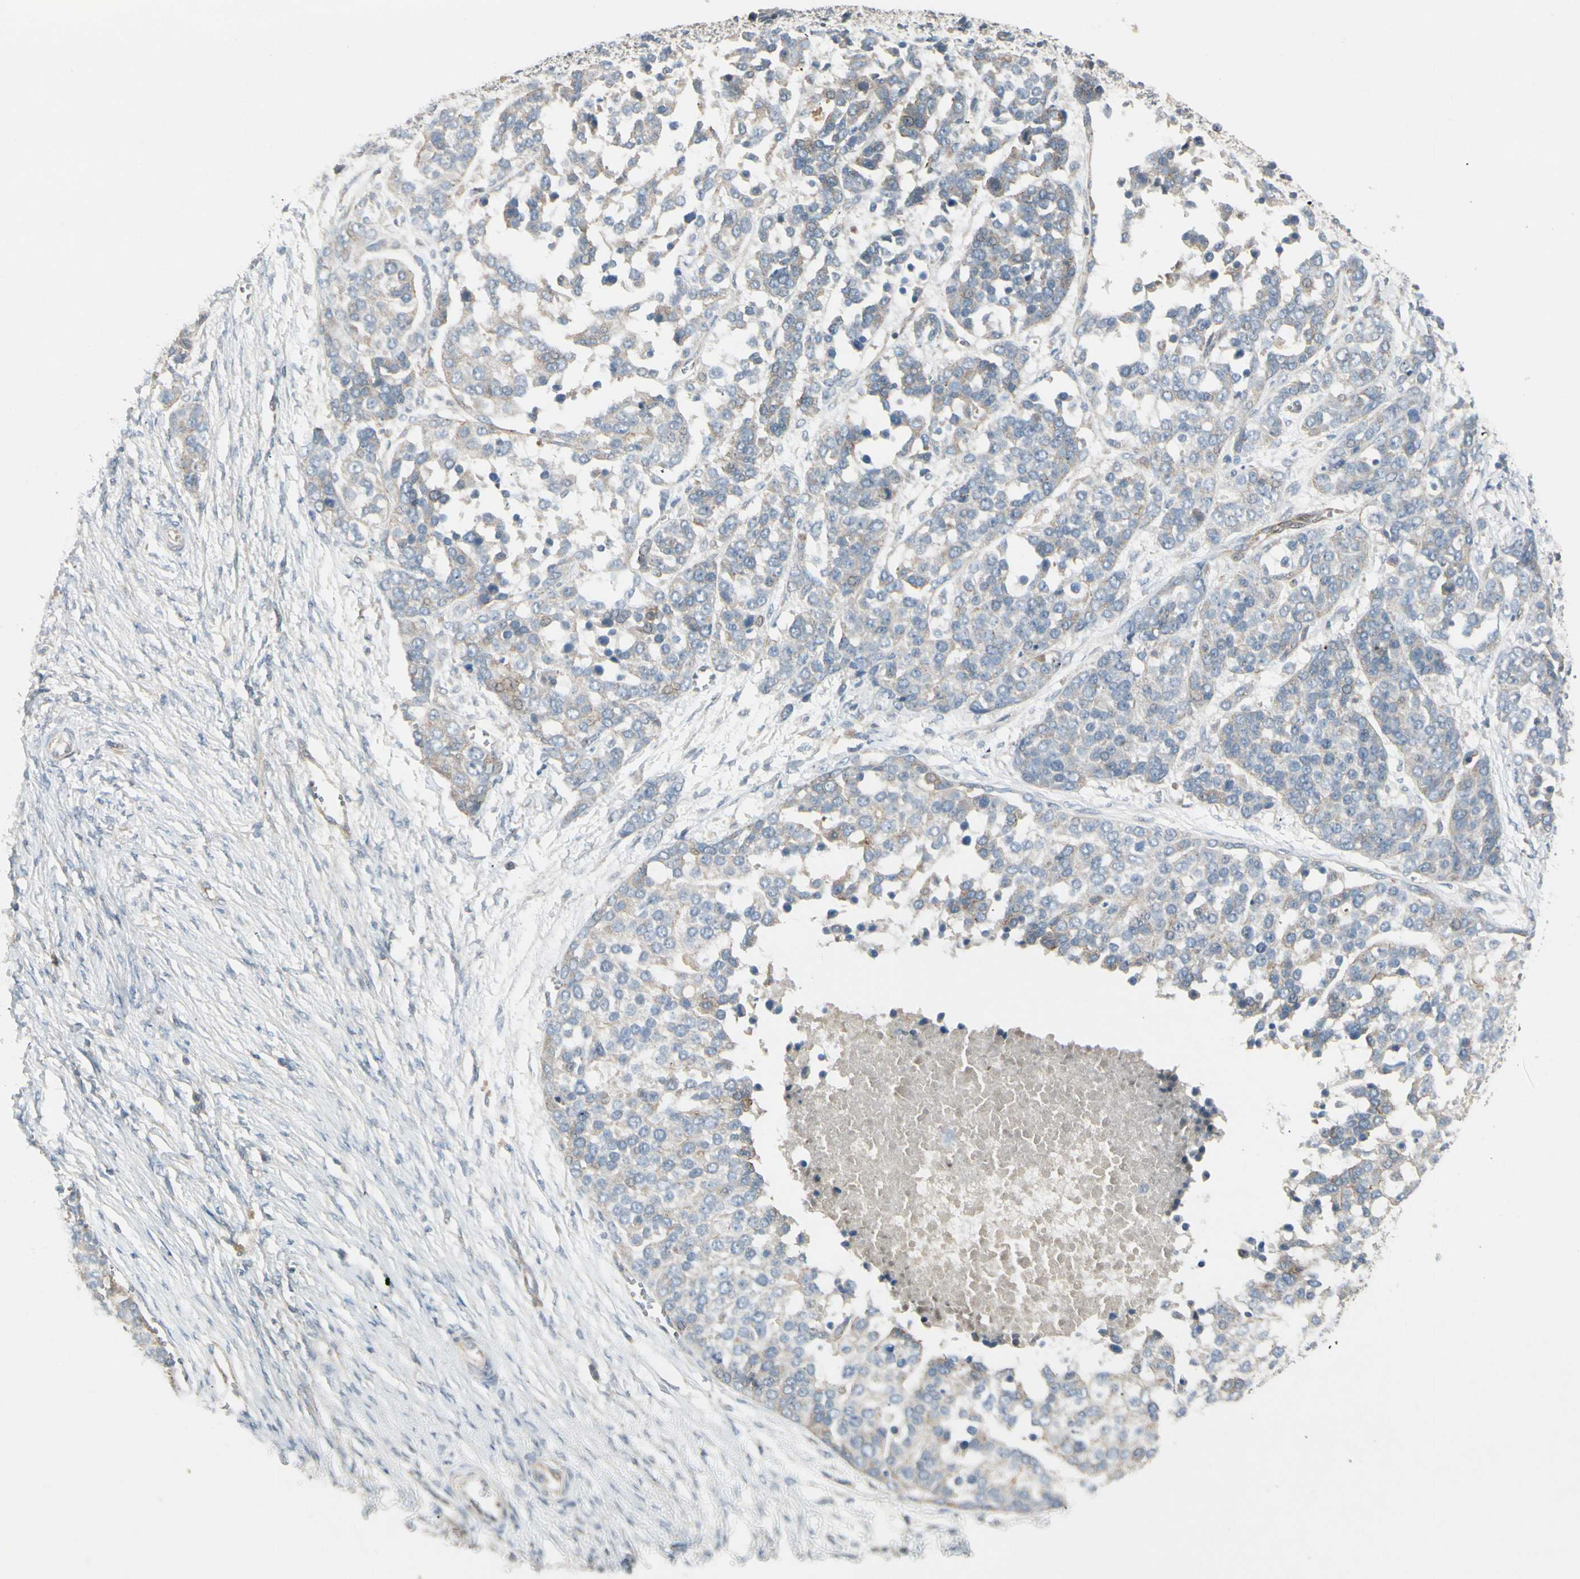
{"staining": {"intensity": "weak", "quantity": "<25%", "location": "cytoplasmic/membranous"}, "tissue": "ovarian cancer", "cell_type": "Tumor cells", "image_type": "cancer", "snomed": [{"axis": "morphology", "description": "Cystadenocarcinoma, serous, NOS"}, {"axis": "topography", "description": "Ovary"}], "caption": "Immunohistochemistry (IHC) of ovarian serous cystadenocarcinoma exhibits no staining in tumor cells.", "gene": "PPP3CB", "patient": {"sex": "female", "age": 44}}